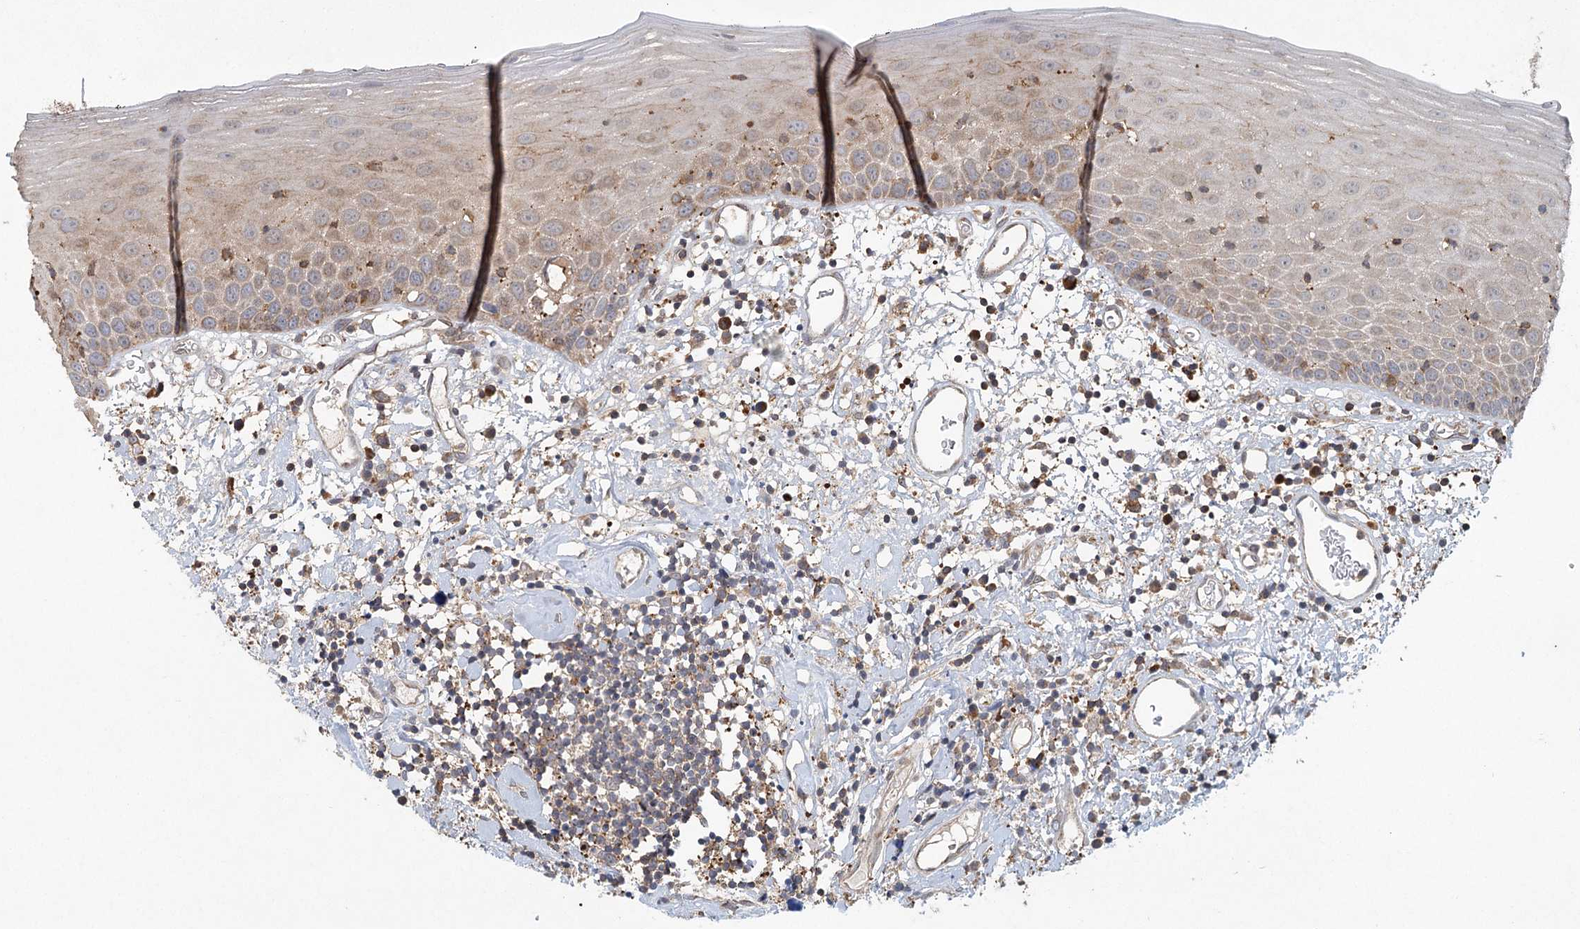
{"staining": {"intensity": "weak", "quantity": "<25%", "location": "cytoplasmic/membranous"}, "tissue": "oral mucosa", "cell_type": "Squamous epithelial cells", "image_type": "normal", "snomed": [{"axis": "morphology", "description": "Normal tissue, NOS"}, {"axis": "topography", "description": "Oral tissue"}], "caption": "Oral mucosa stained for a protein using immunohistochemistry displays no positivity squamous epithelial cells.", "gene": "PLEKHA7", "patient": {"sex": "male", "age": 74}}